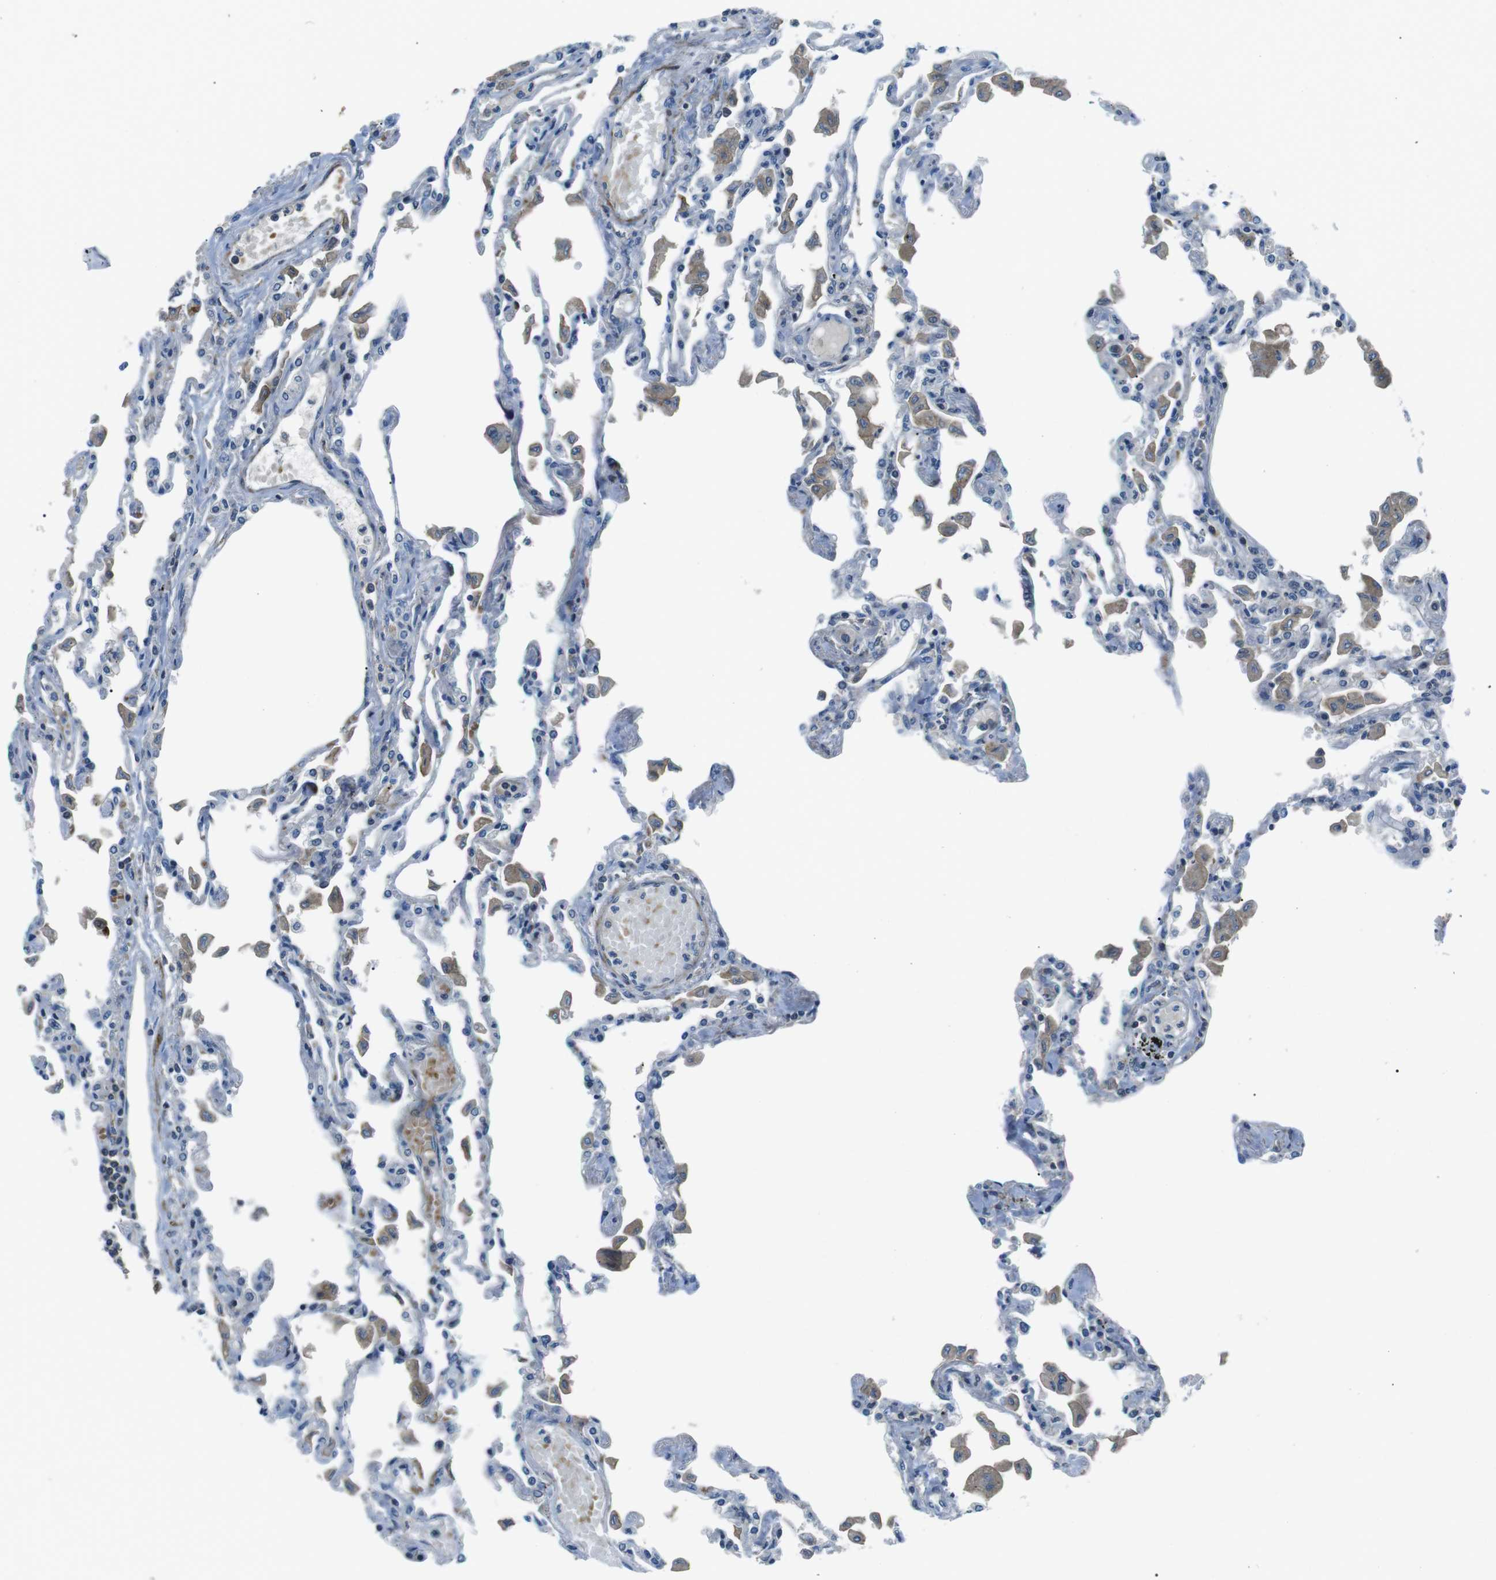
{"staining": {"intensity": "negative", "quantity": "none", "location": "none"}, "tissue": "lung", "cell_type": "Alveolar cells", "image_type": "normal", "snomed": [{"axis": "morphology", "description": "Normal tissue, NOS"}, {"axis": "topography", "description": "Bronchus"}, {"axis": "topography", "description": "Lung"}], "caption": "IHC micrograph of benign lung: lung stained with DAB (3,3'-diaminobenzidine) shows no significant protein positivity in alveolar cells.", "gene": "ARVCF", "patient": {"sex": "female", "age": 49}}